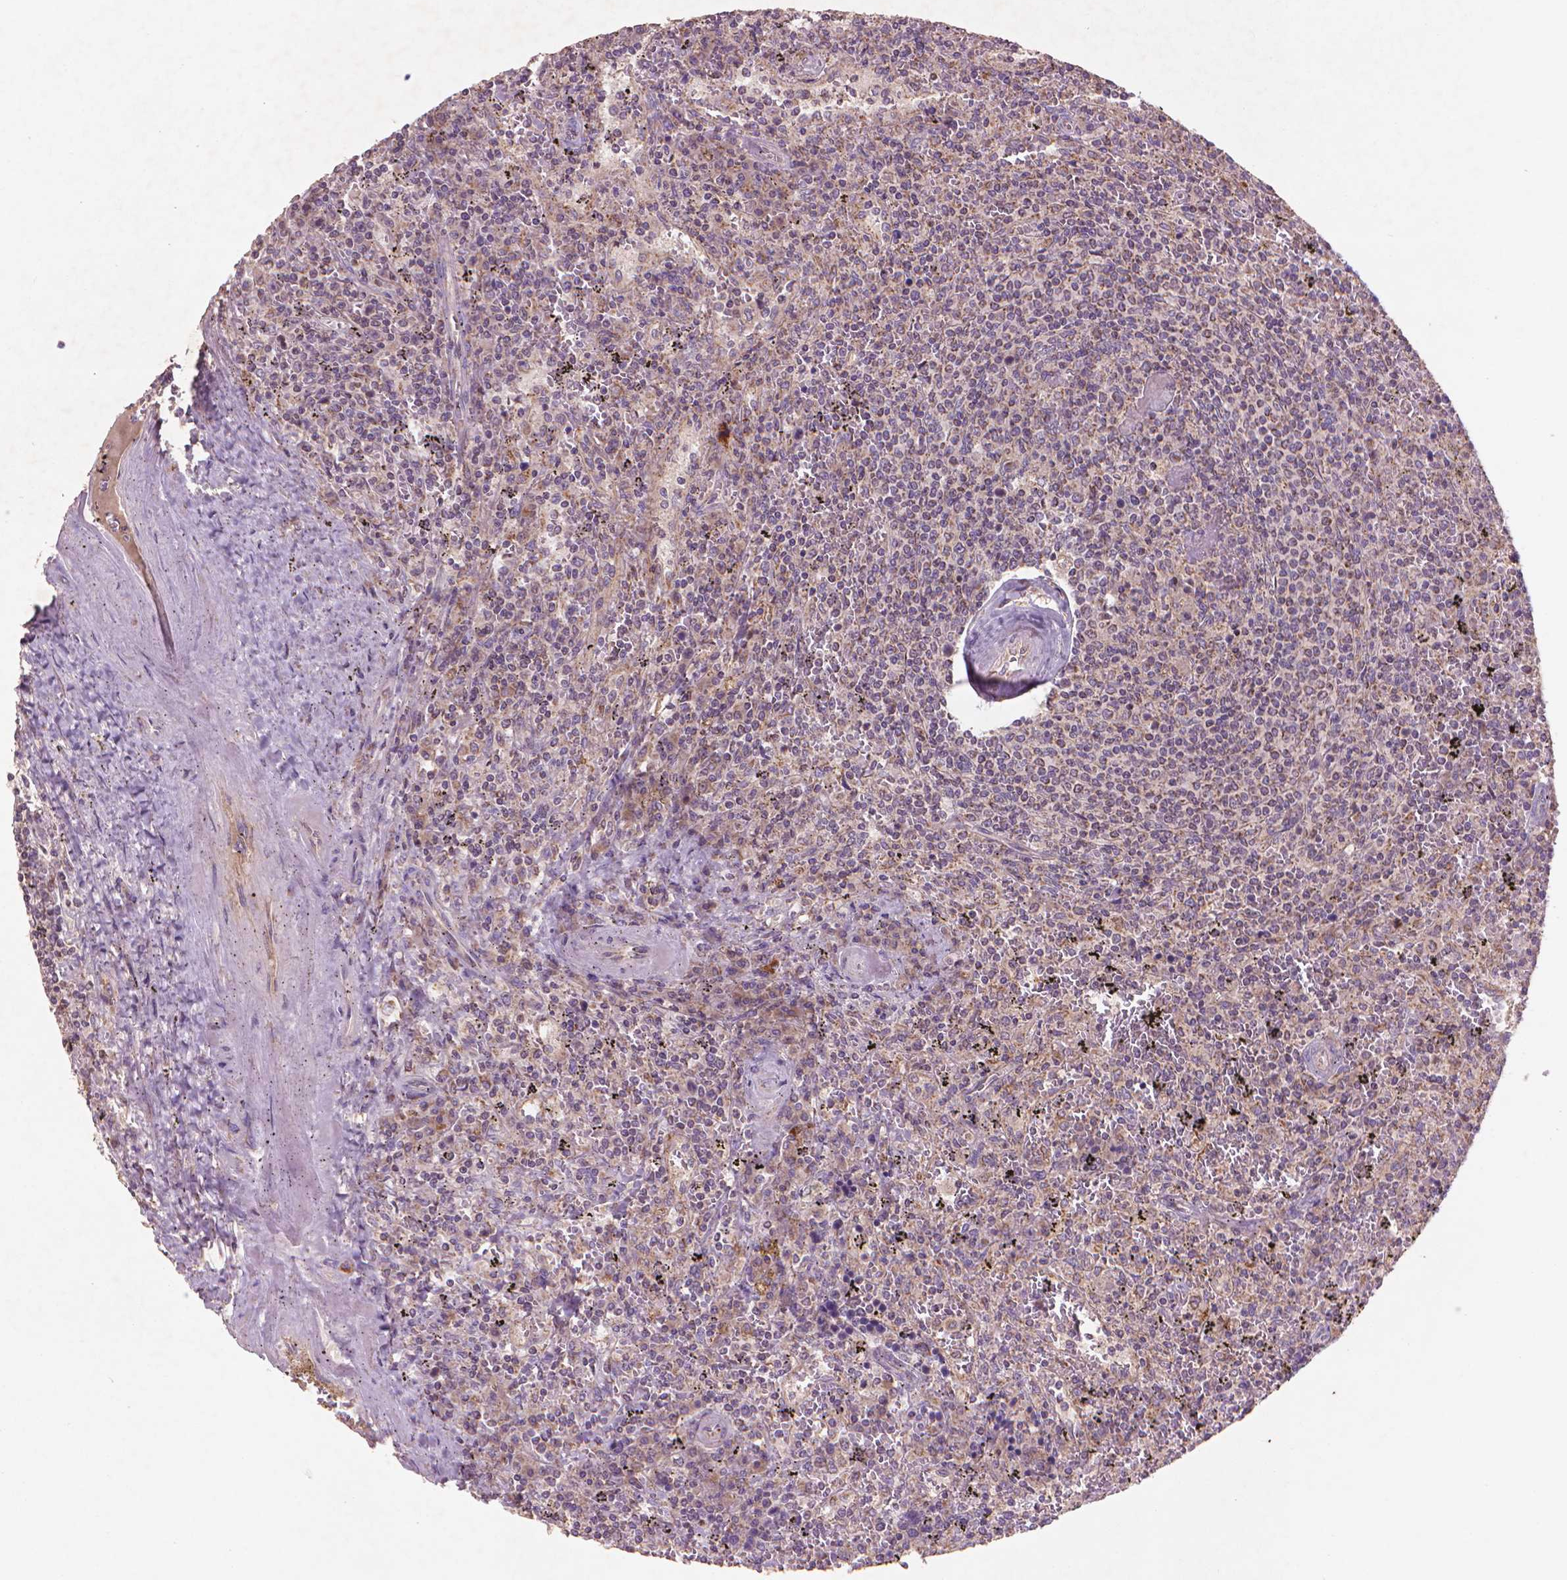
{"staining": {"intensity": "moderate", "quantity": "<25%", "location": "cytoplasmic/membranous"}, "tissue": "lymphoma", "cell_type": "Tumor cells", "image_type": "cancer", "snomed": [{"axis": "morphology", "description": "Malignant lymphoma, non-Hodgkin's type, Low grade"}, {"axis": "topography", "description": "Spleen"}], "caption": "This photomicrograph demonstrates immunohistochemistry (IHC) staining of lymphoma, with low moderate cytoplasmic/membranous staining in about <25% of tumor cells.", "gene": "NLRX1", "patient": {"sex": "male", "age": 62}}